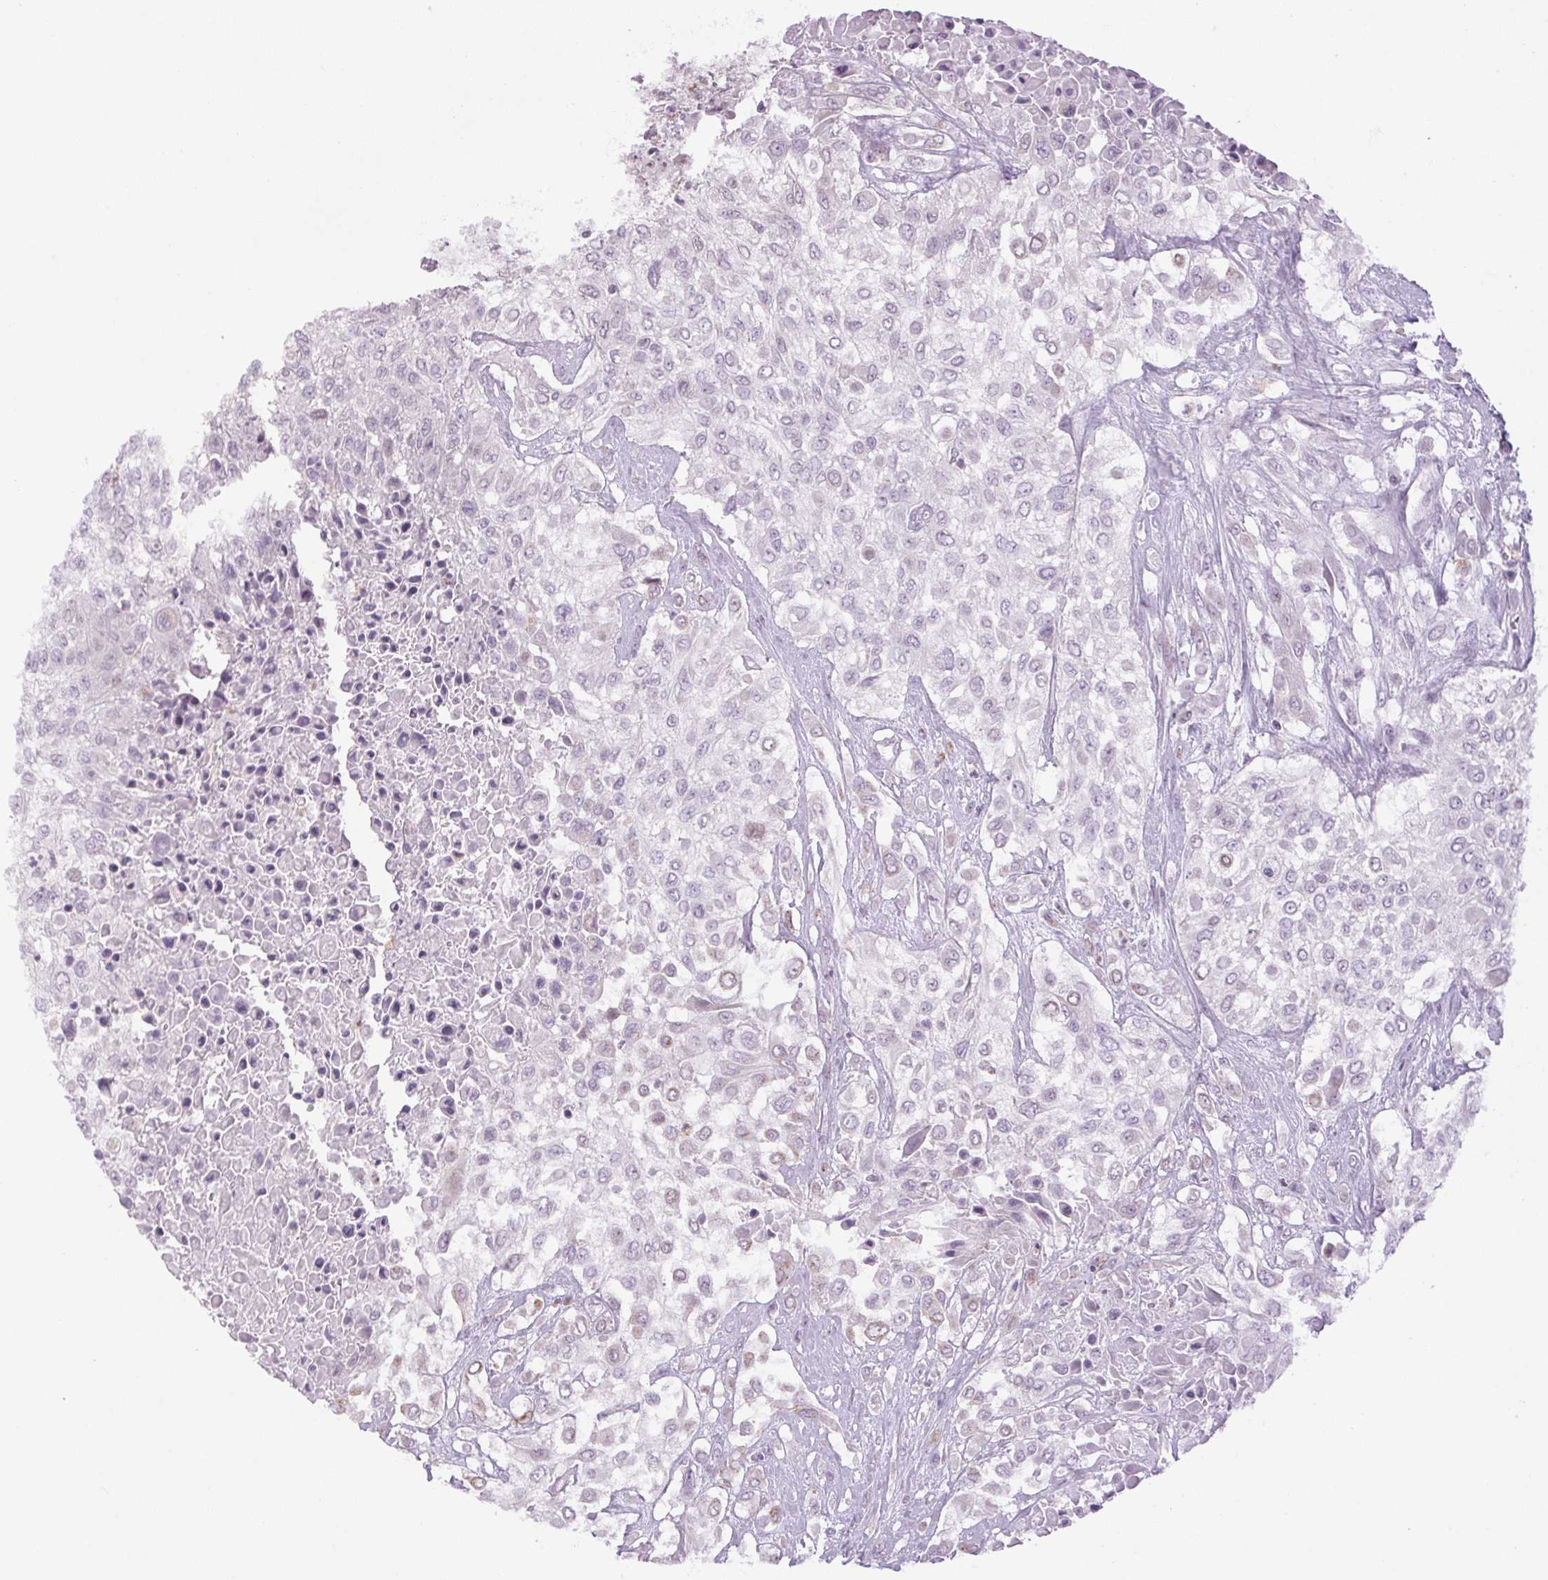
{"staining": {"intensity": "moderate", "quantity": "<25%", "location": "nuclear"}, "tissue": "urothelial cancer", "cell_type": "Tumor cells", "image_type": "cancer", "snomed": [{"axis": "morphology", "description": "Urothelial carcinoma, High grade"}, {"axis": "topography", "description": "Urinary bladder"}], "caption": "The immunohistochemical stain shows moderate nuclear staining in tumor cells of urothelial carcinoma (high-grade) tissue.", "gene": "SMIM6", "patient": {"sex": "male", "age": 57}}